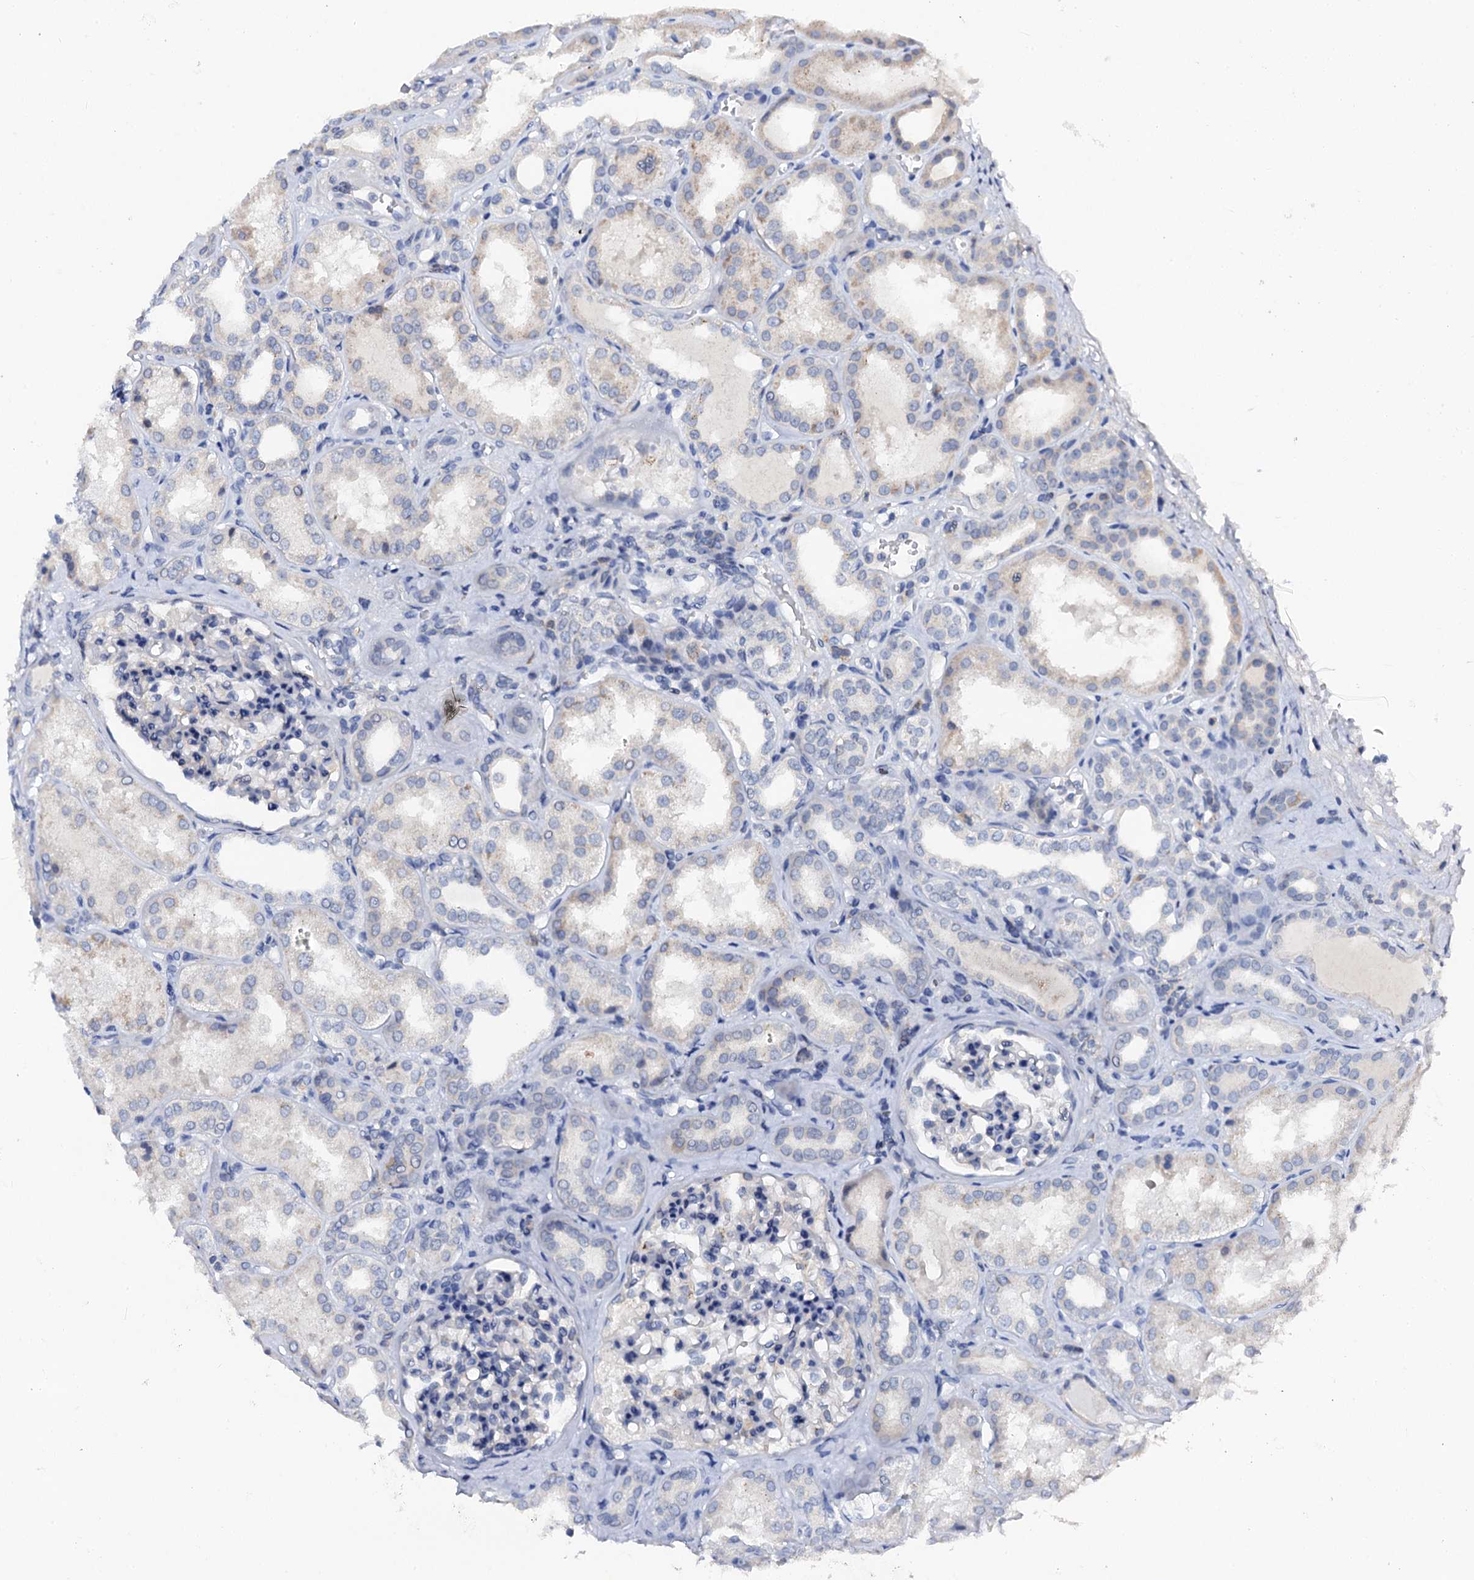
{"staining": {"intensity": "negative", "quantity": "none", "location": "none"}, "tissue": "kidney", "cell_type": "Cells in glomeruli", "image_type": "normal", "snomed": [{"axis": "morphology", "description": "Normal tissue, NOS"}, {"axis": "topography", "description": "Kidney"}], "caption": "This is an immunohistochemistry (IHC) image of benign kidney. There is no staining in cells in glomeruli.", "gene": "NALF1", "patient": {"sex": "female", "age": 56}}